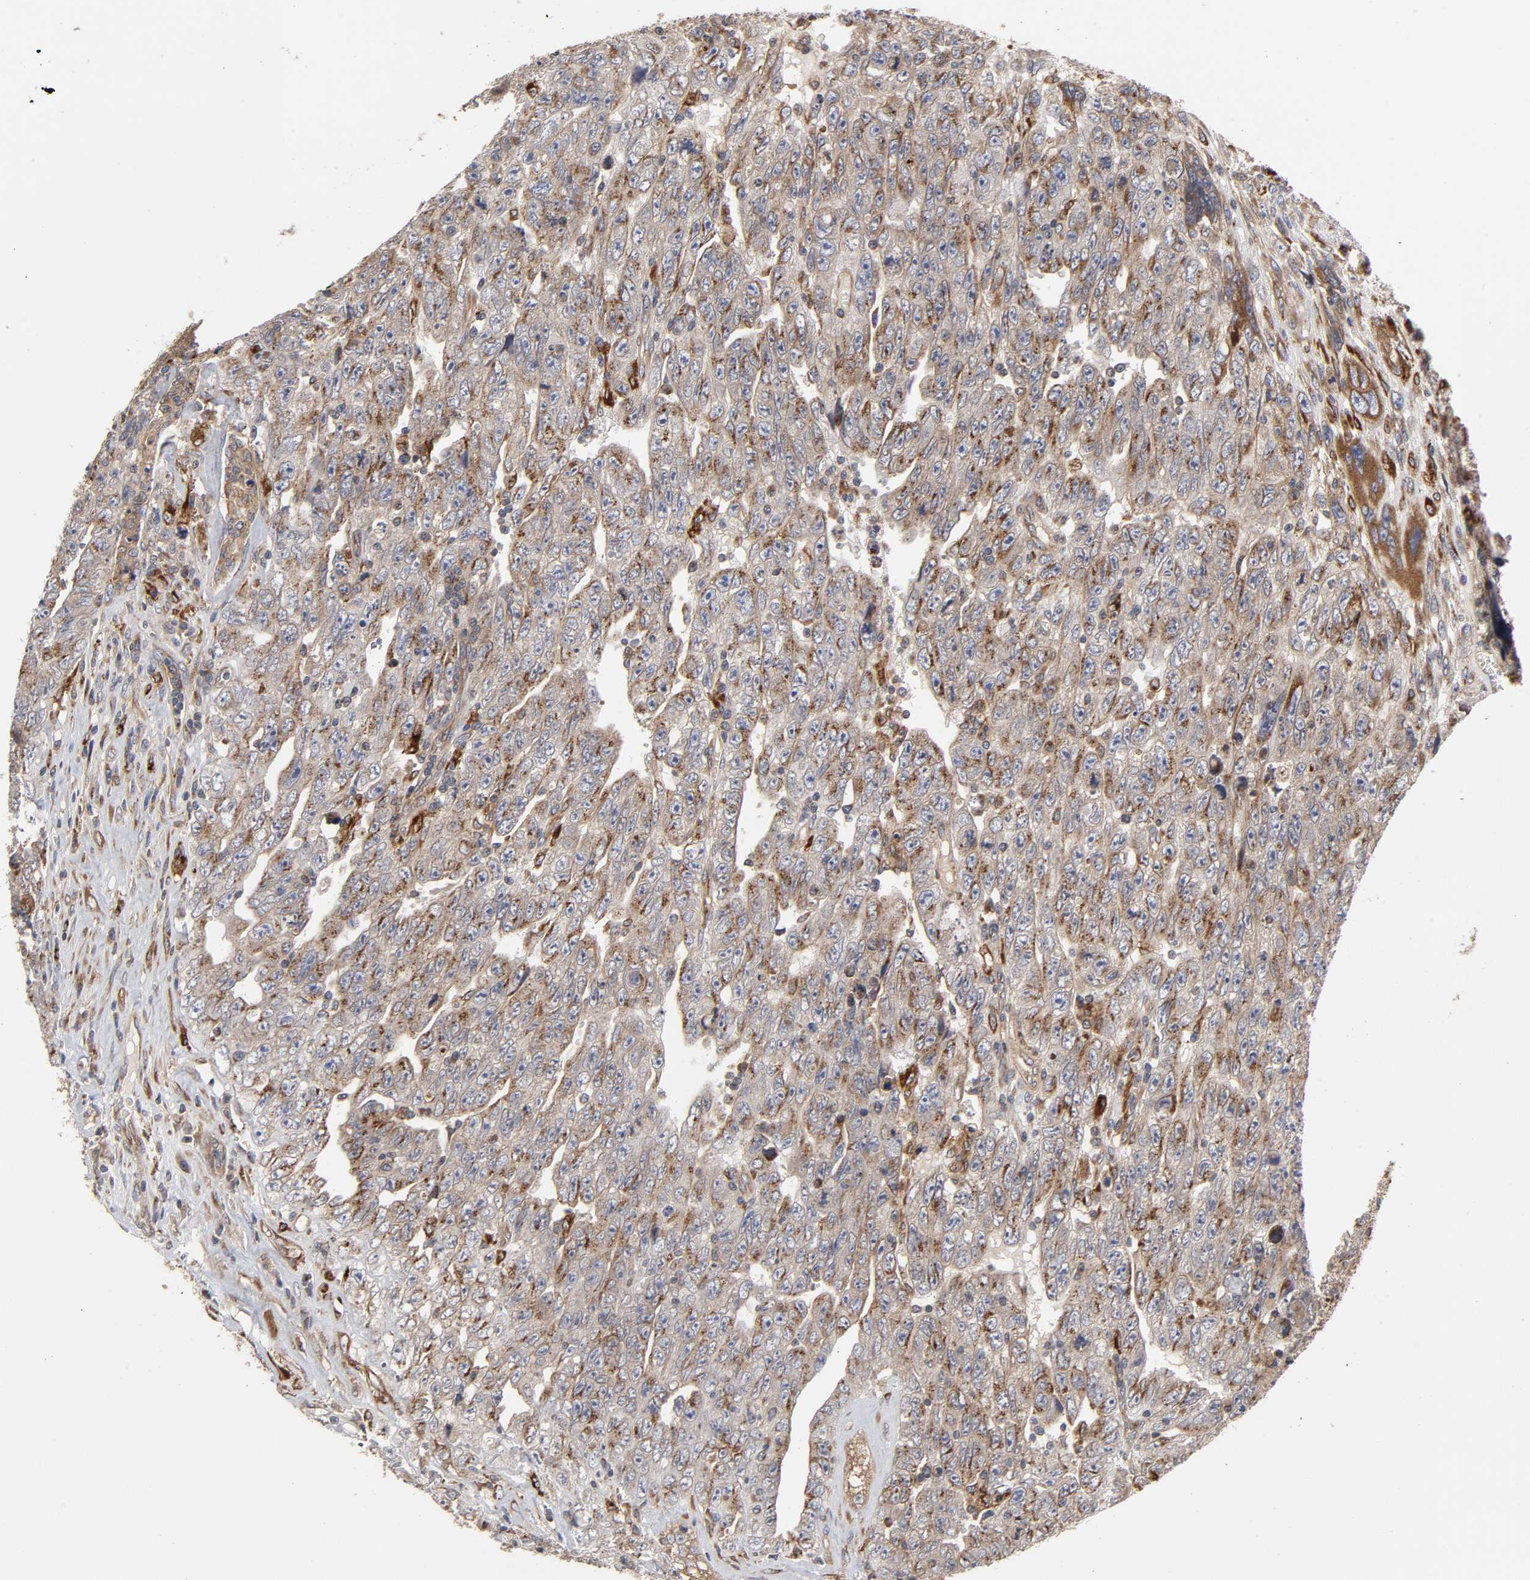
{"staining": {"intensity": "moderate", "quantity": ">75%", "location": "cytoplasmic/membranous"}, "tissue": "testis cancer", "cell_type": "Tumor cells", "image_type": "cancer", "snomed": [{"axis": "morphology", "description": "Carcinoma, Embryonal, NOS"}, {"axis": "topography", "description": "Testis"}], "caption": "Testis embryonal carcinoma tissue shows moderate cytoplasmic/membranous staining in approximately >75% of tumor cells (Stains: DAB (3,3'-diaminobenzidine) in brown, nuclei in blue, Microscopy: brightfield microscopy at high magnification).", "gene": "GNPTG", "patient": {"sex": "male", "age": 28}}